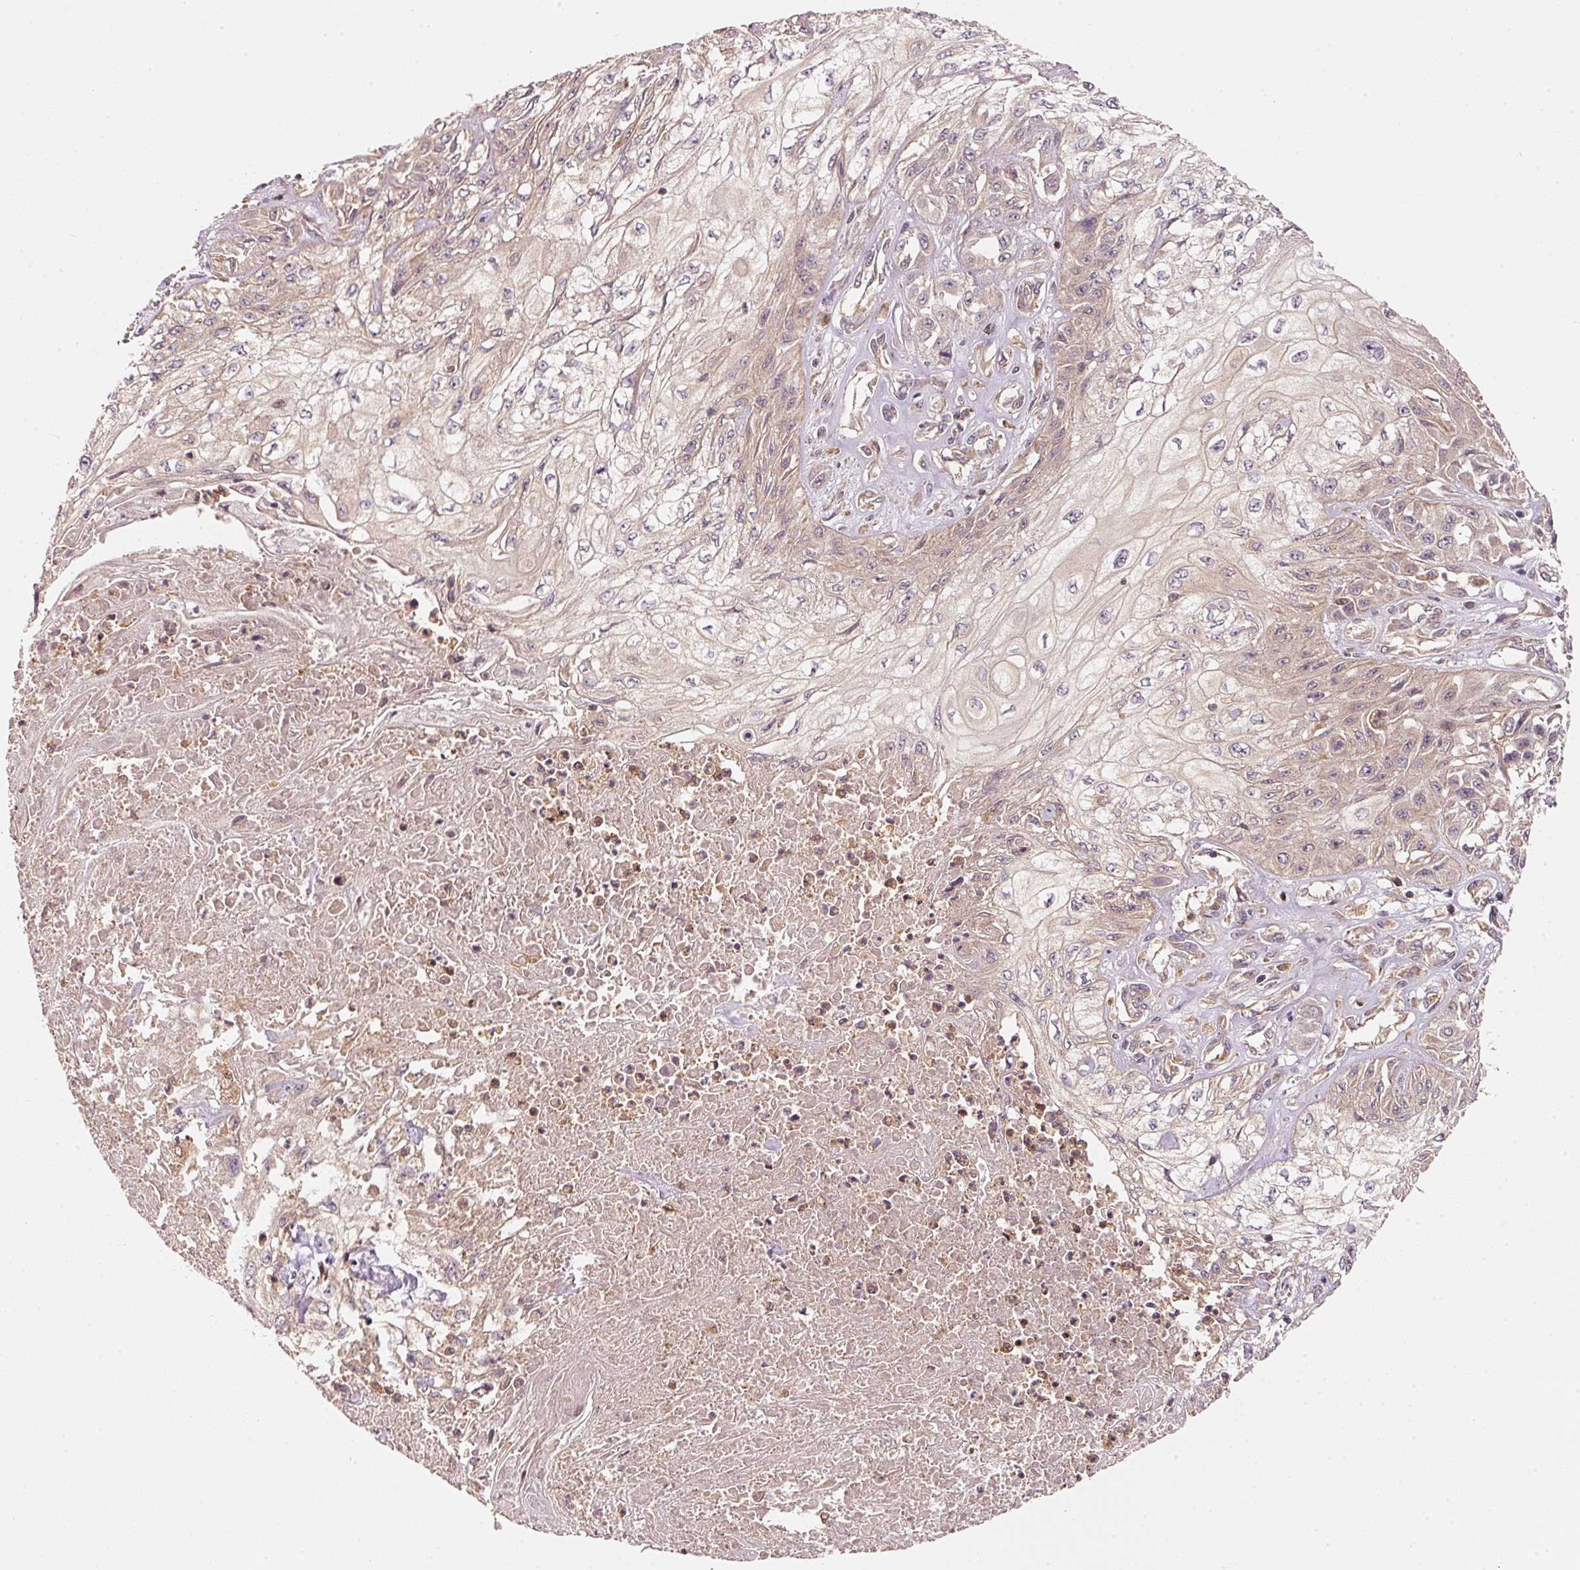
{"staining": {"intensity": "weak", "quantity": "<25%", "location": "cytoplasmic/membranous"}, "tissue": "skin cancer", "cell_type": "Tumor cells", "image_type": "cancer", "snomed": [{"axis": "morphology", "description": "Squamous cell carcinoma, NOS"}, {"axis": "morphology", "description": "Squamous cell carcinoma, metastatic, NOS"}, {"axis": "topography", "description": "Skin"}, {"axis": "topography", "description": "Lymph node"}], "caption": "The immunohistochemistry (IHC) micrograph has no significant positivity in tumor cells of skin cancer tissue.", "gene": "RRAS2", "patient": {"sex": "male", "age": 75}}